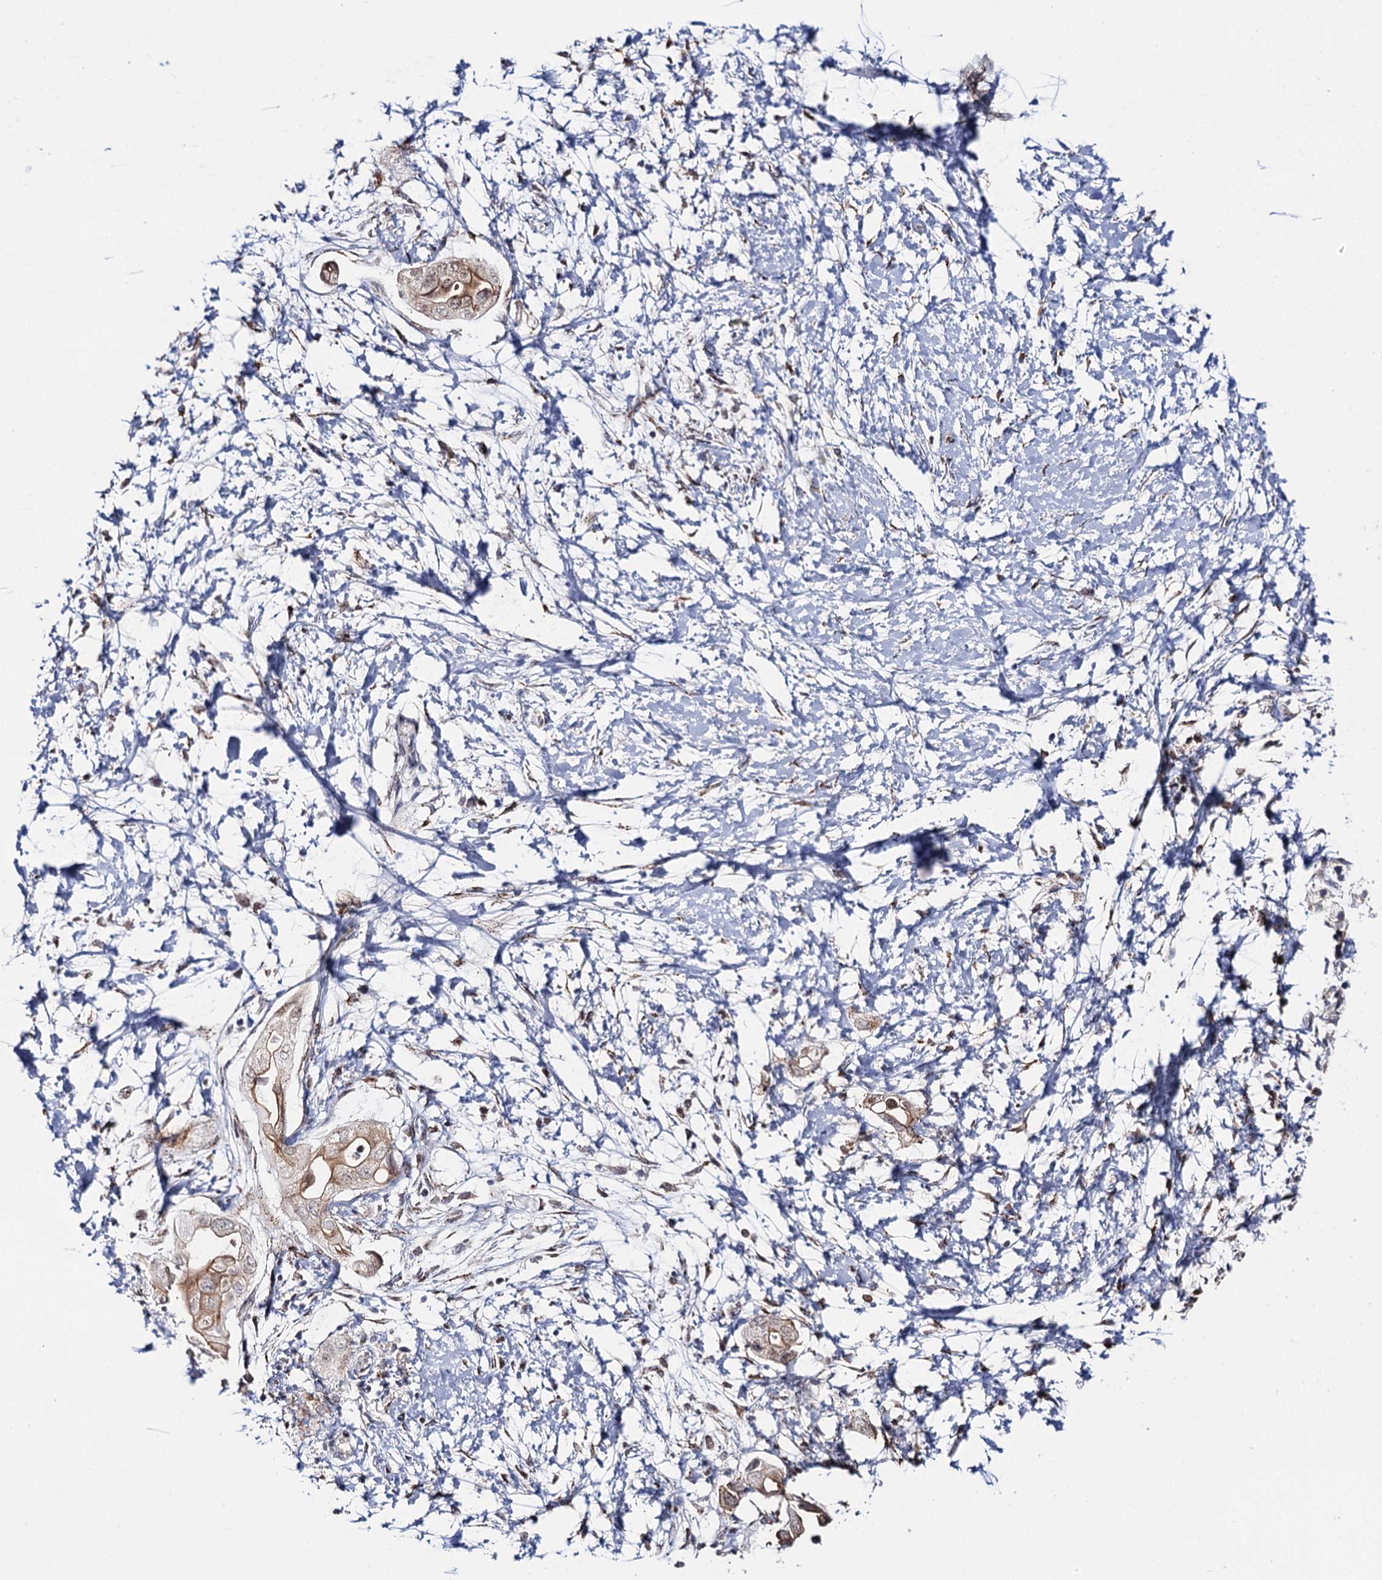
{"staining": {"intensity": "moderate", "quantity": "25%-75%", "location": "cytoplasmic/membranous"}, "tissue": "pancreatic cancer", "cell_type": "Tumor cells", "image_type": "cancer", "snomed": [{"axis": "morphology", "description": "Adenocarcinoma, NOS"}, {"axis": "topography", "description": "Pancreas"}], "caption": "A brown stain labels moderate cytoplasmic/membranous staining of a protein in adenocarcinoma (pancreatic) tumor cells.", "gene": "THAP2", "patient": {"sex": "male", "age": 68}}